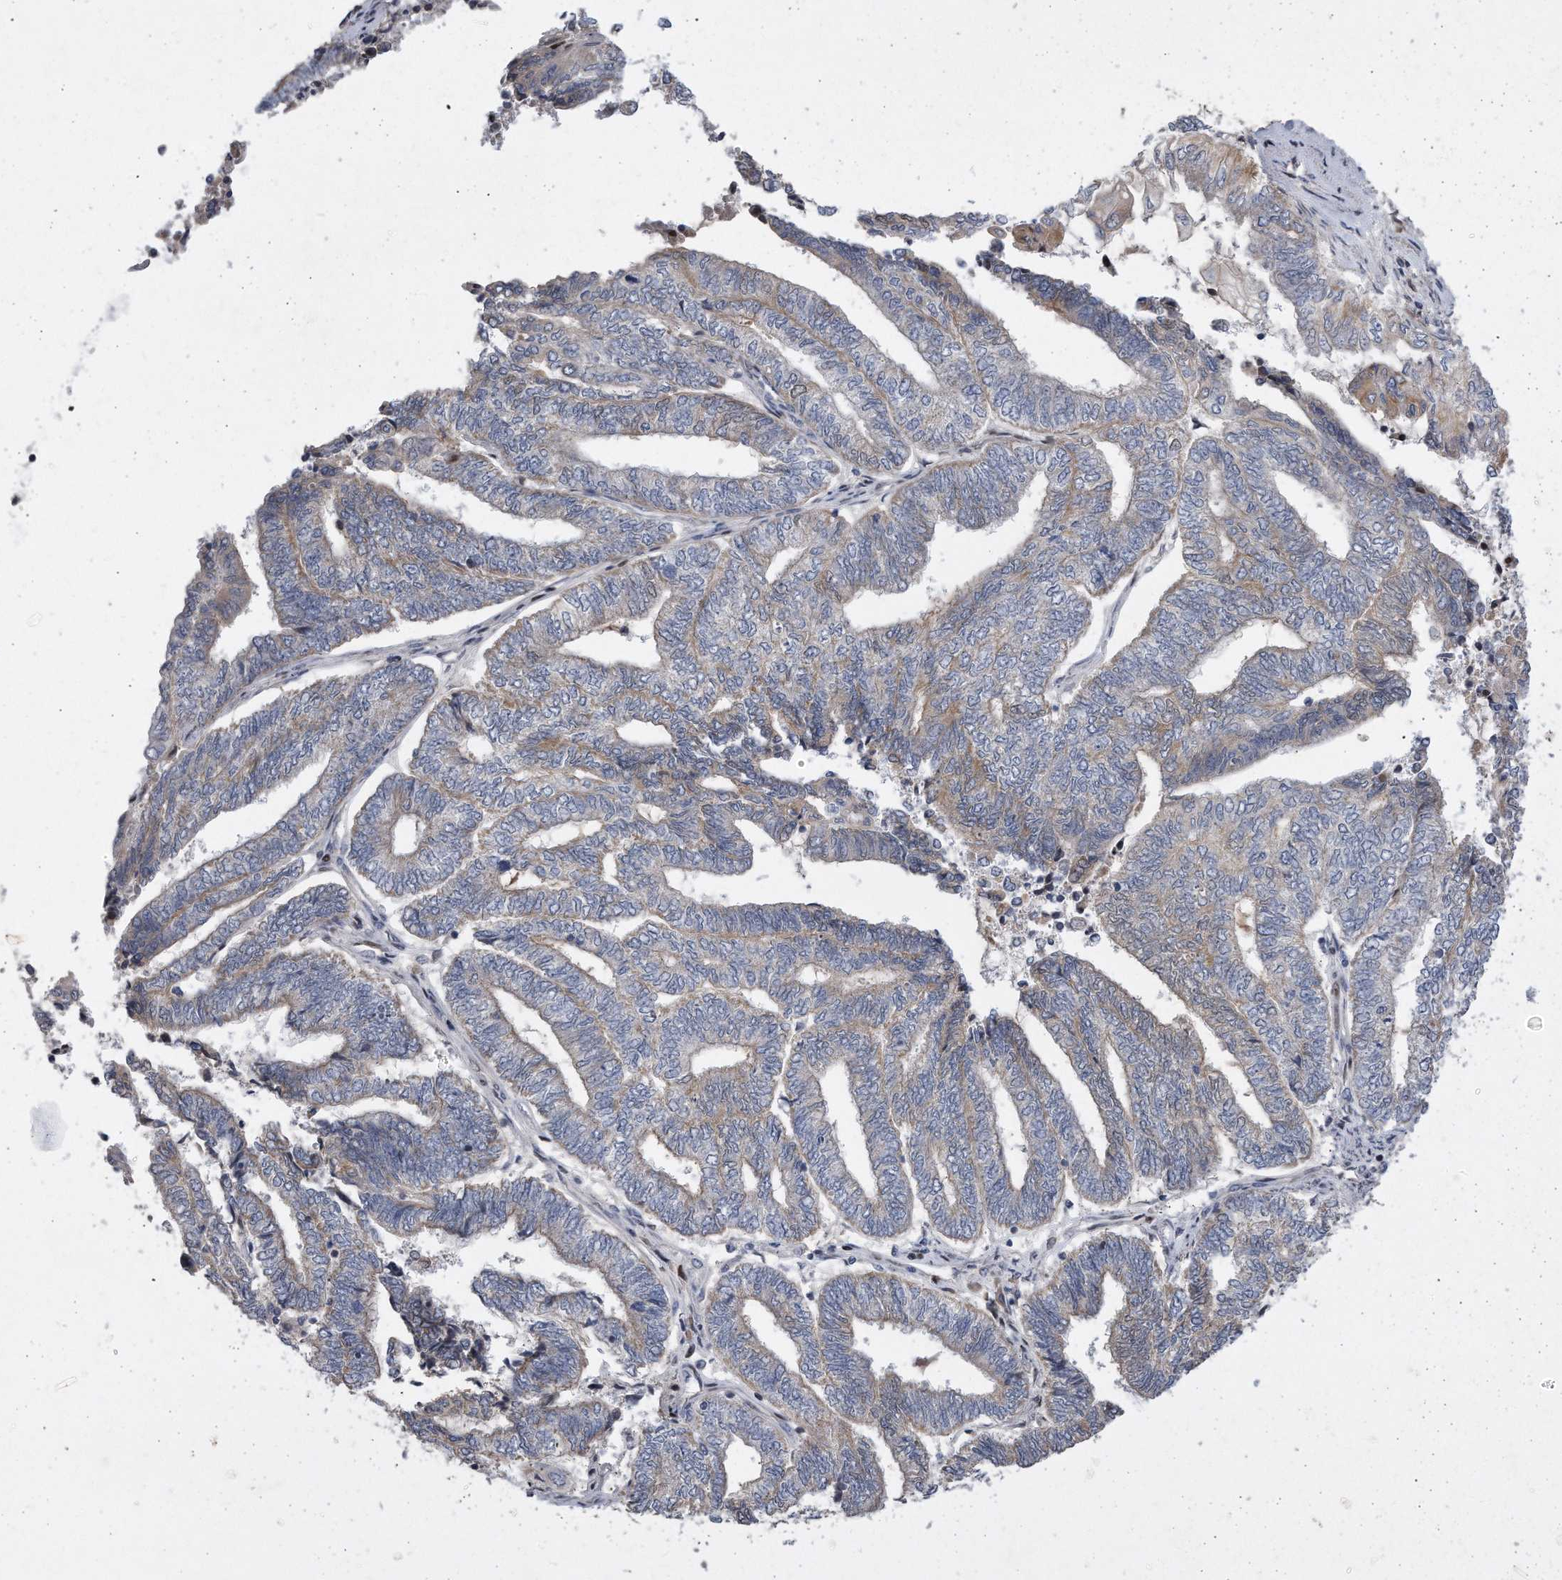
{"staining": {"intensity": "weak", "quantity": "<25%", "location": "cytoplasmic/membranous"}, "tissue": "endometrial cancer", "cell_type": "Tumor cells", "image_type": "cancer", "snomed": [{"axis": "morphology", "description": "Adenocarcinoma, NOS"}, {"axis": "topography", "description": "Uterus"}, {"axis": "topography", "description": "Endometrium"}], "caption": "This is an immunohistochemistry (IHC) photomicrograph of endometrial adenocarcinoma. There is no positivity in tumor cells.", "gene": "CDH12", "patient": {"sex": "female", "age": 70}}